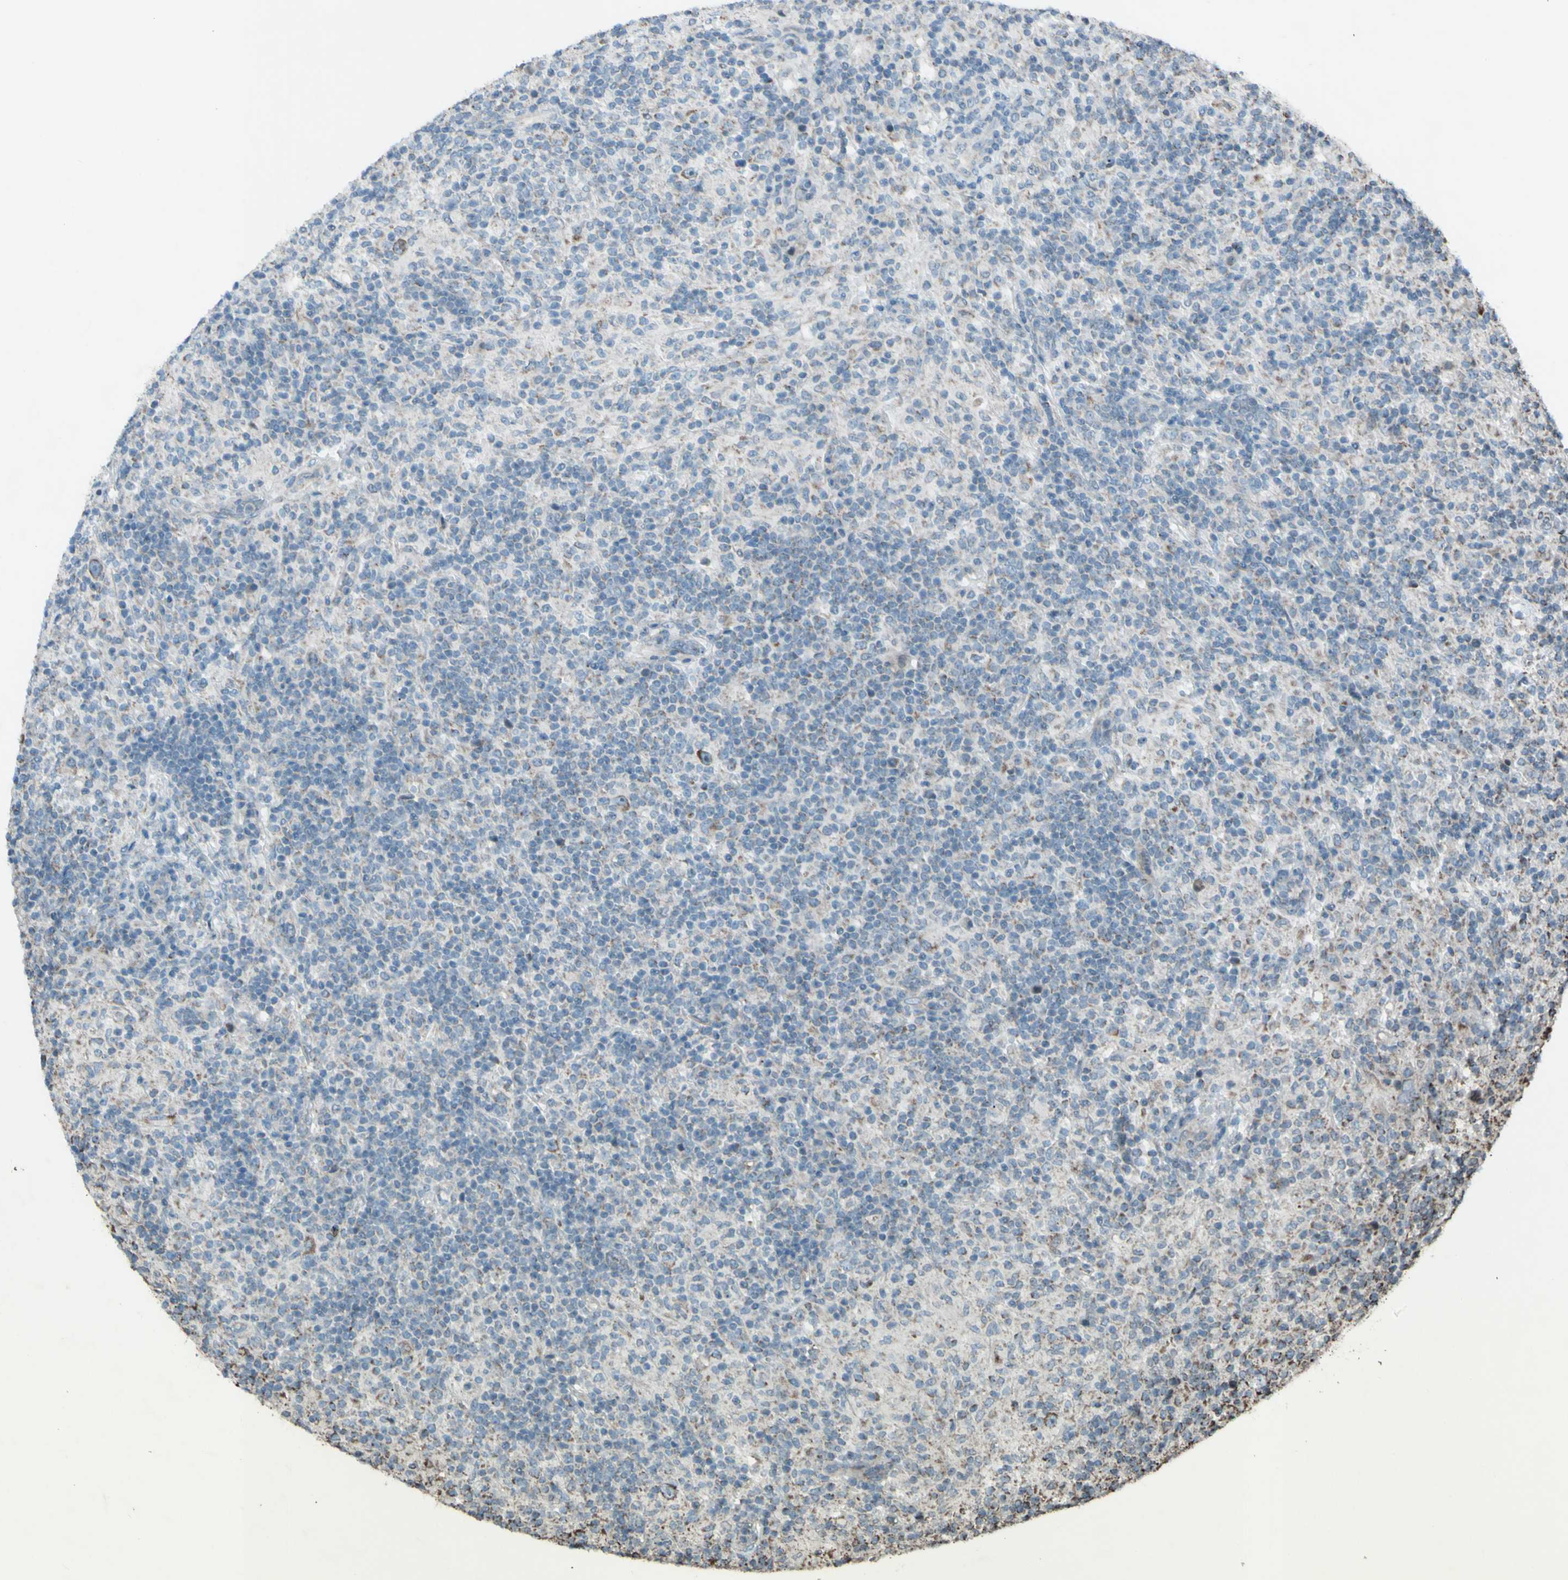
{"staining": {"intensity": "moderate", "quantity": ">75%", "location": "cytoplasmic/membranous"}, "tissue": "lymphoma", "cell_type": "Tumor cells", "image_type": "cancer", "snomed": [{"axis": "morphology", "description": "Hodgkin's disease, NOS"}, {"axis": "topography", "description": "Lymph node"}], "caption": "This micrograph demonstrates immunohistochemistry (IHC) staining of Hodgkin's disease, with medium moderate cytoplasmic/membranous expression in approximately >75% of tumor cells.", "gene": "ACOT8", "patient": {"sex": "male", "age": 70}}